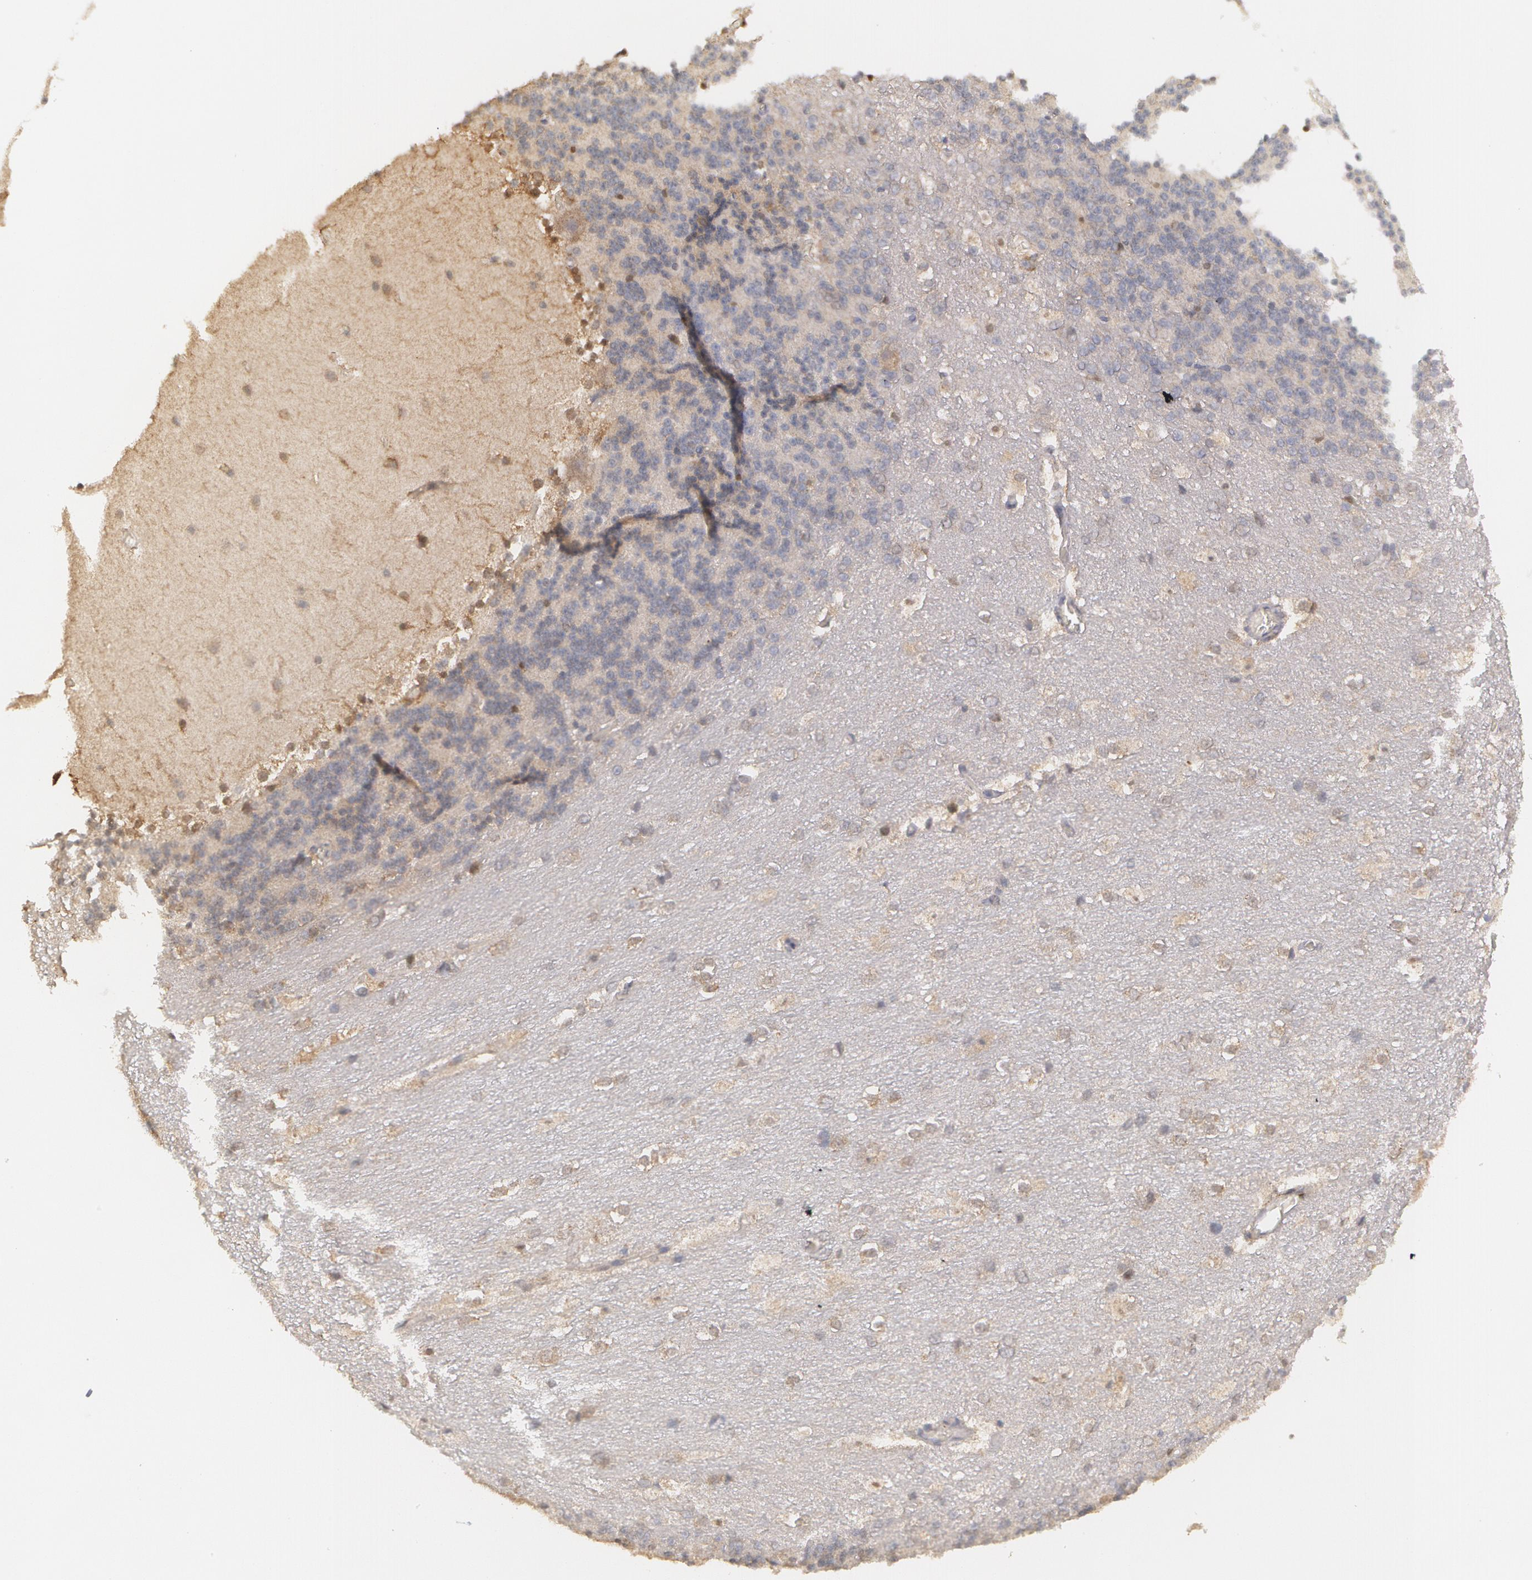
{"staining": {"intensity": "negative", "quantity": "none", "location": "none"}, "tissue": "cerebellum", "cell_type": "Cells in granular layer", "image_type": "normal", "snomed": [{"axis": "morphology", "description": "Normal tissue, NOS"}, {"axis": "topography", "description": "Cerebellum"}], "caption": "DAB (3,3'-diaminobenzidine) immunohistochemical staining of unremarkable cerebellum exhibits no significant staining in cells in granular layer.", "gene": "MTHFD1", "patient": {"sex": "female", "age": 19}}